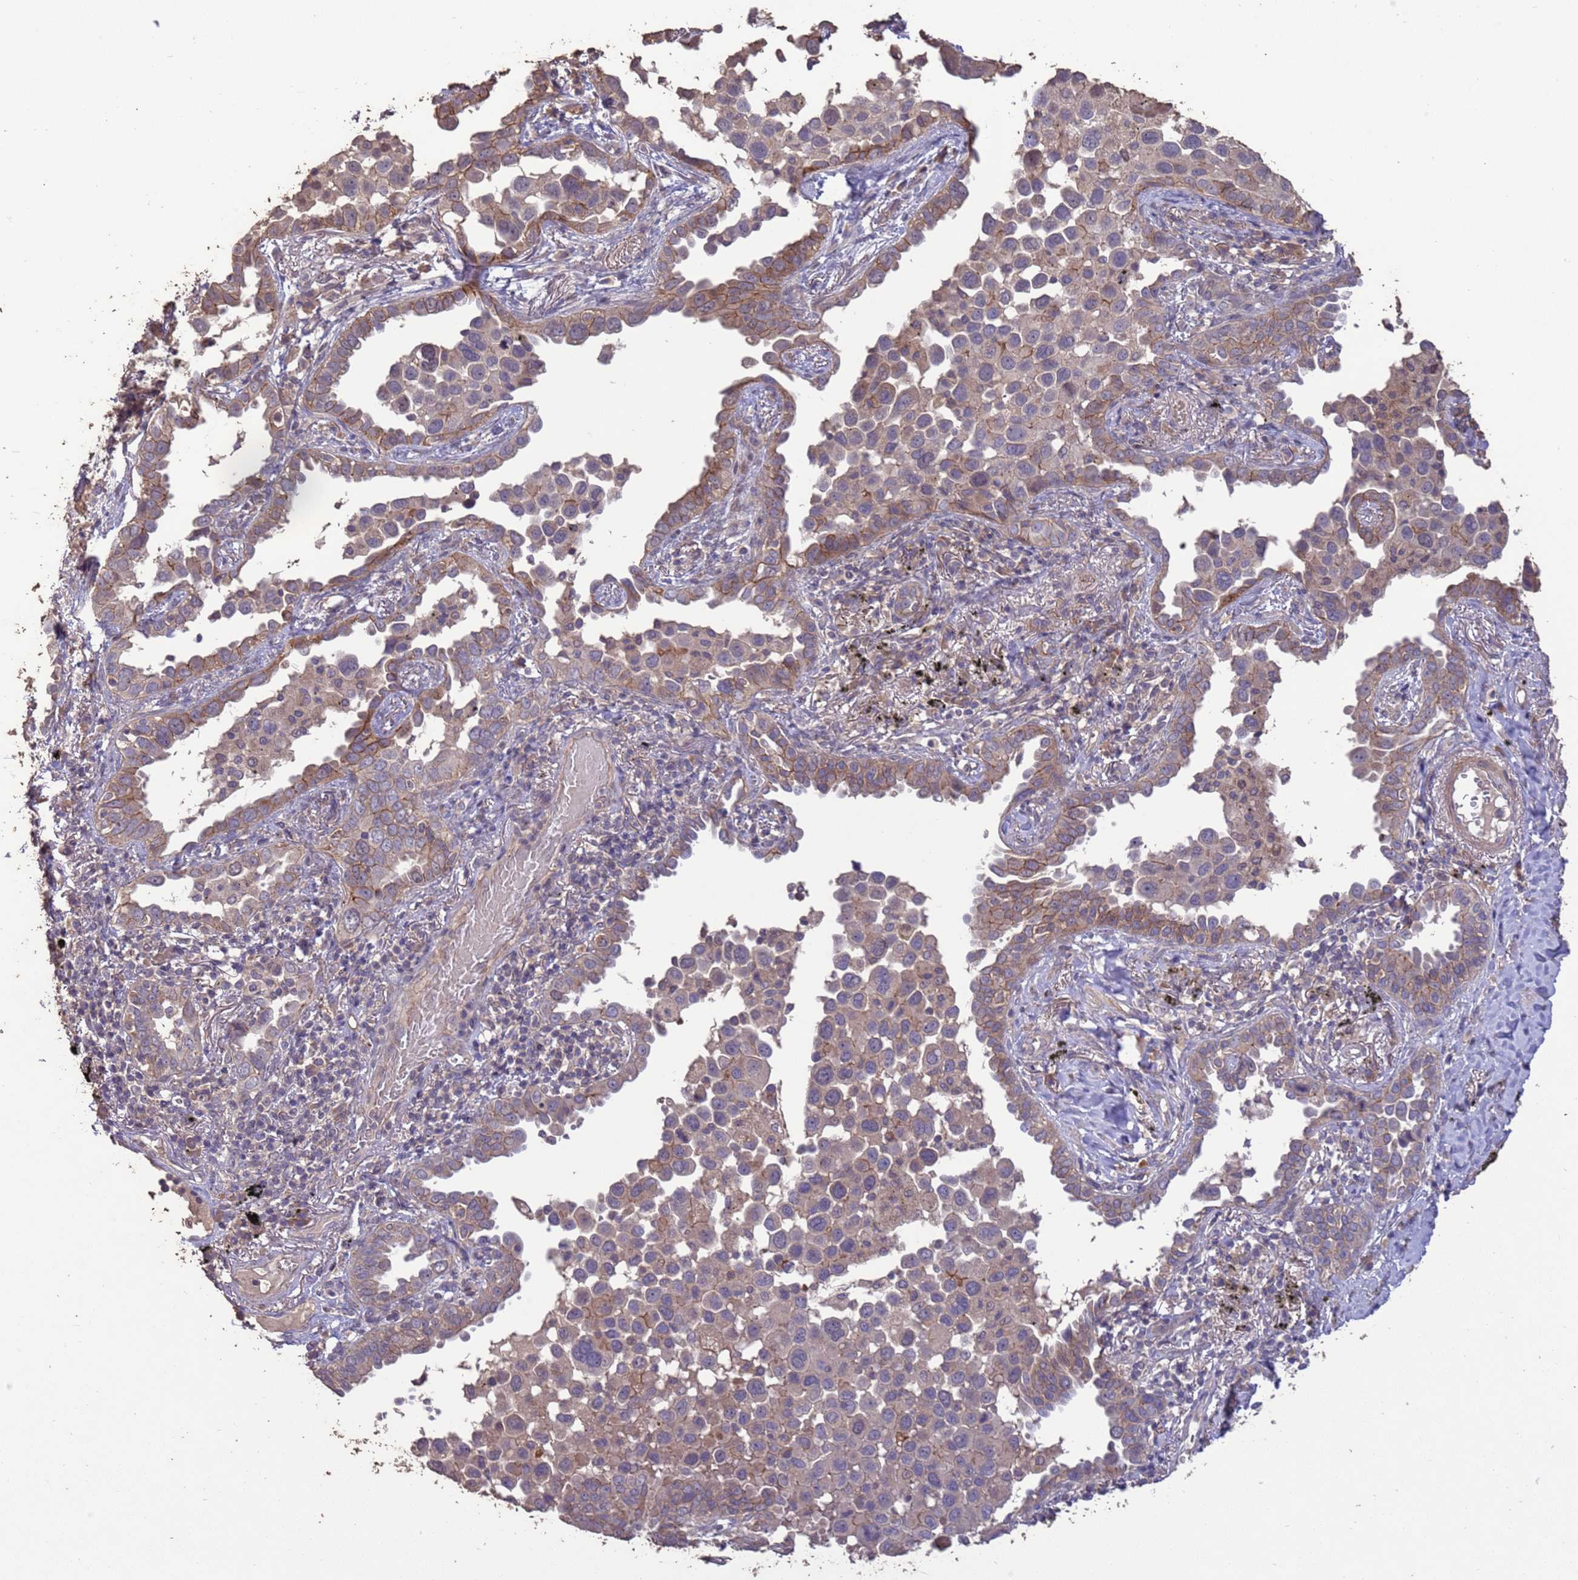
{"staining": {"intensity": "moderate", "quantity": "25%-75%", "location": "cytoplasmic/membranous"}, "tissue": "lung cancer", "cell_type": "Tumor cells", "image_type": "cancer", "snomed": [{"axis": "morphology", "description": "Adenocarcinoma, NOS"}, {"axis": "topography", "description": "Lung"}], "caption": "About 25%-75% of tumor cells in lung cancer (adenocarcinoma) demonstrate moderate cytoplasmic/membranous protein expression as visualized by brown immunohistochemical staining.", "gene": "SLC9B2", "patient": {"sex": "male", "age": 67}}